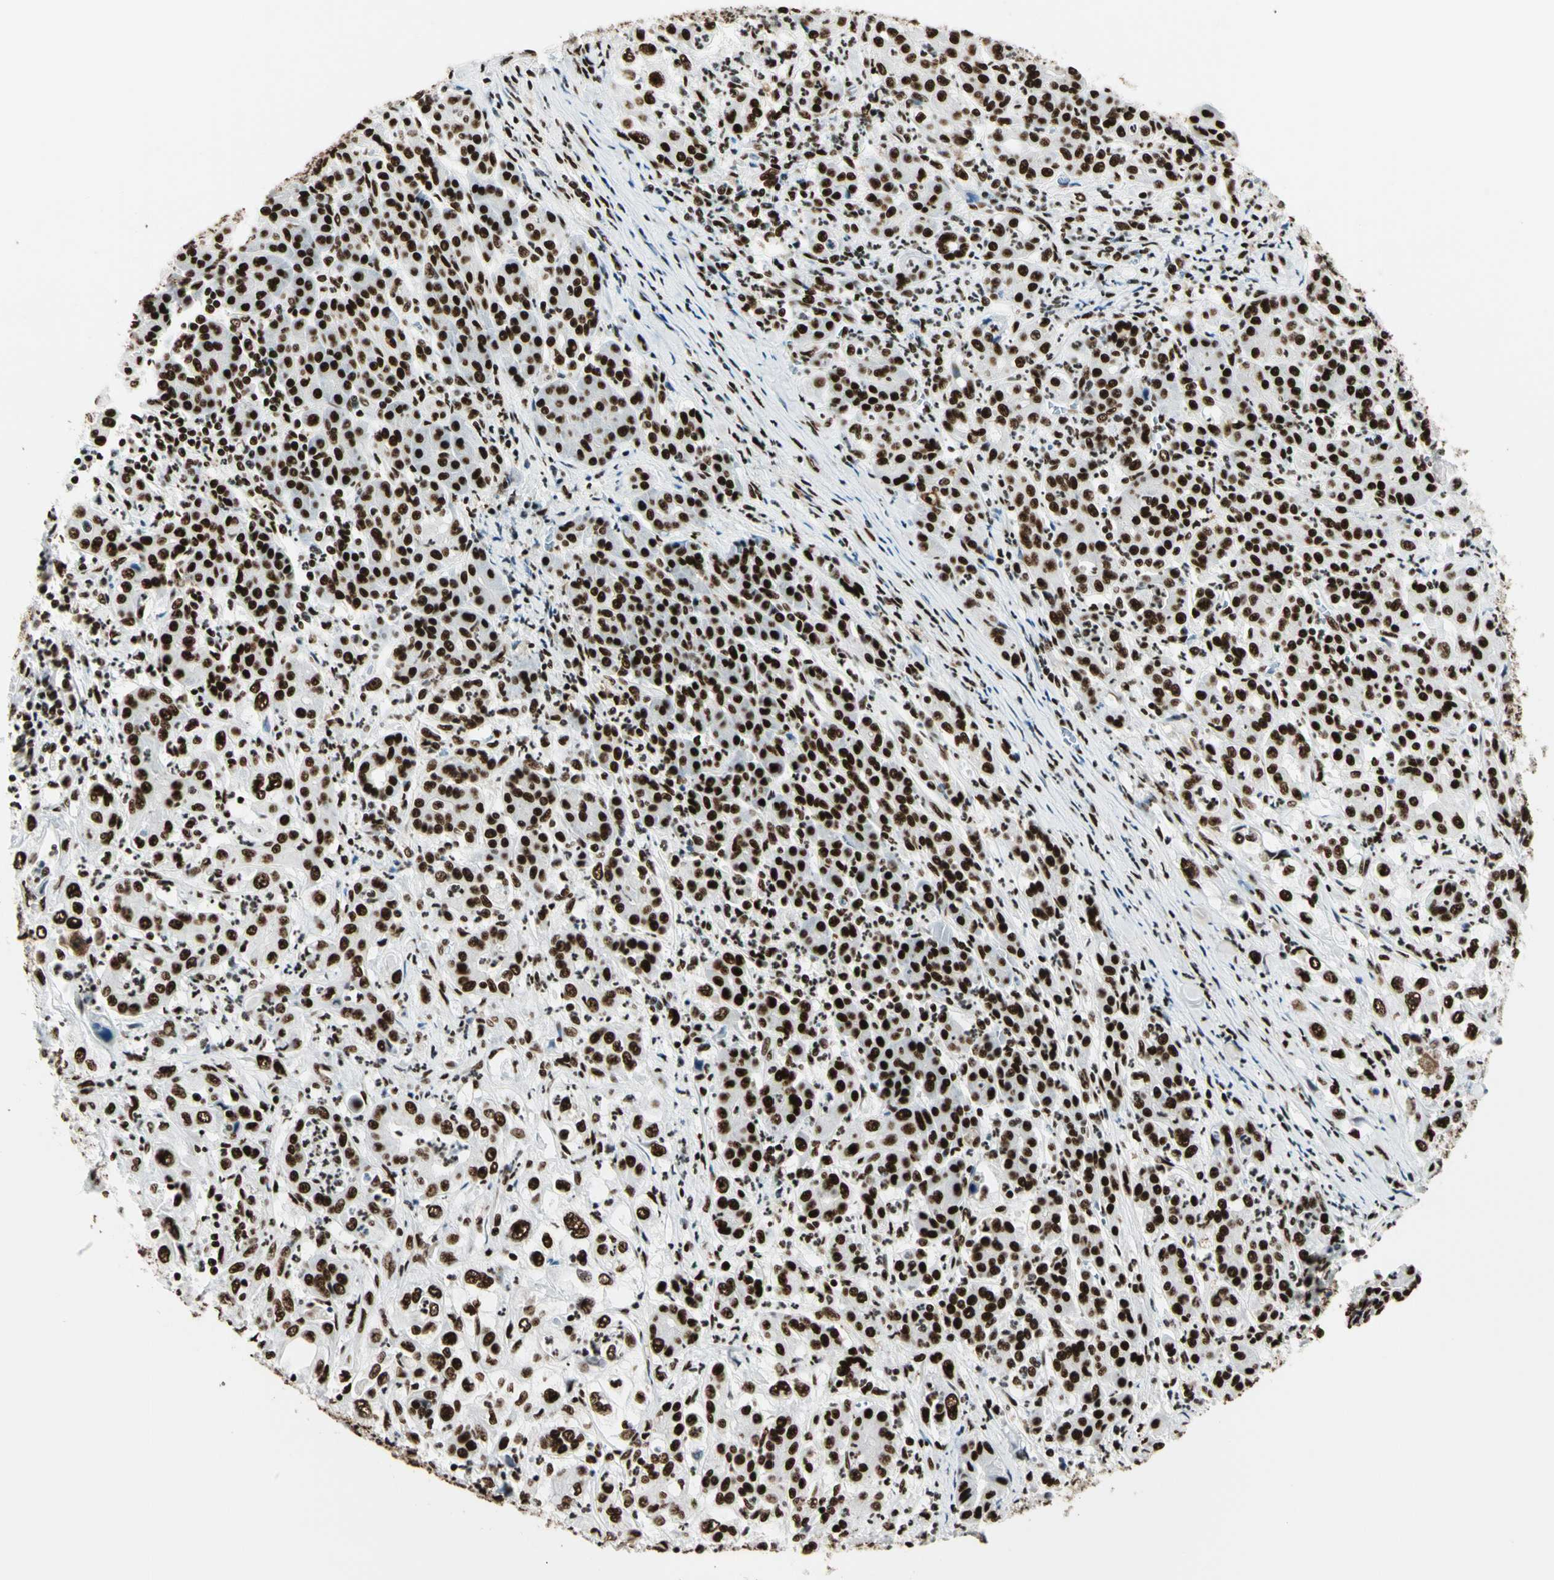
{"staining": {"intensity": "strong", "quantity": ">75%", "location": "nuclear"}, "tissue": "pancreatic cancer", "cell_type": "Tumor cells", "image_type": "cancer", "snomed": [{"axis": "morphology", "description": "Adenocarcinoma, NOS"}, {"axis": "topography", "description": "Pancreas"}], "caption": "Adenocarcinoma (pancreatic) stained with IHC shows strong nuclear expression in about >75% of tumor cells.", "gene": "CCAR1", "patient": {"sex": "male", "age": 70}}